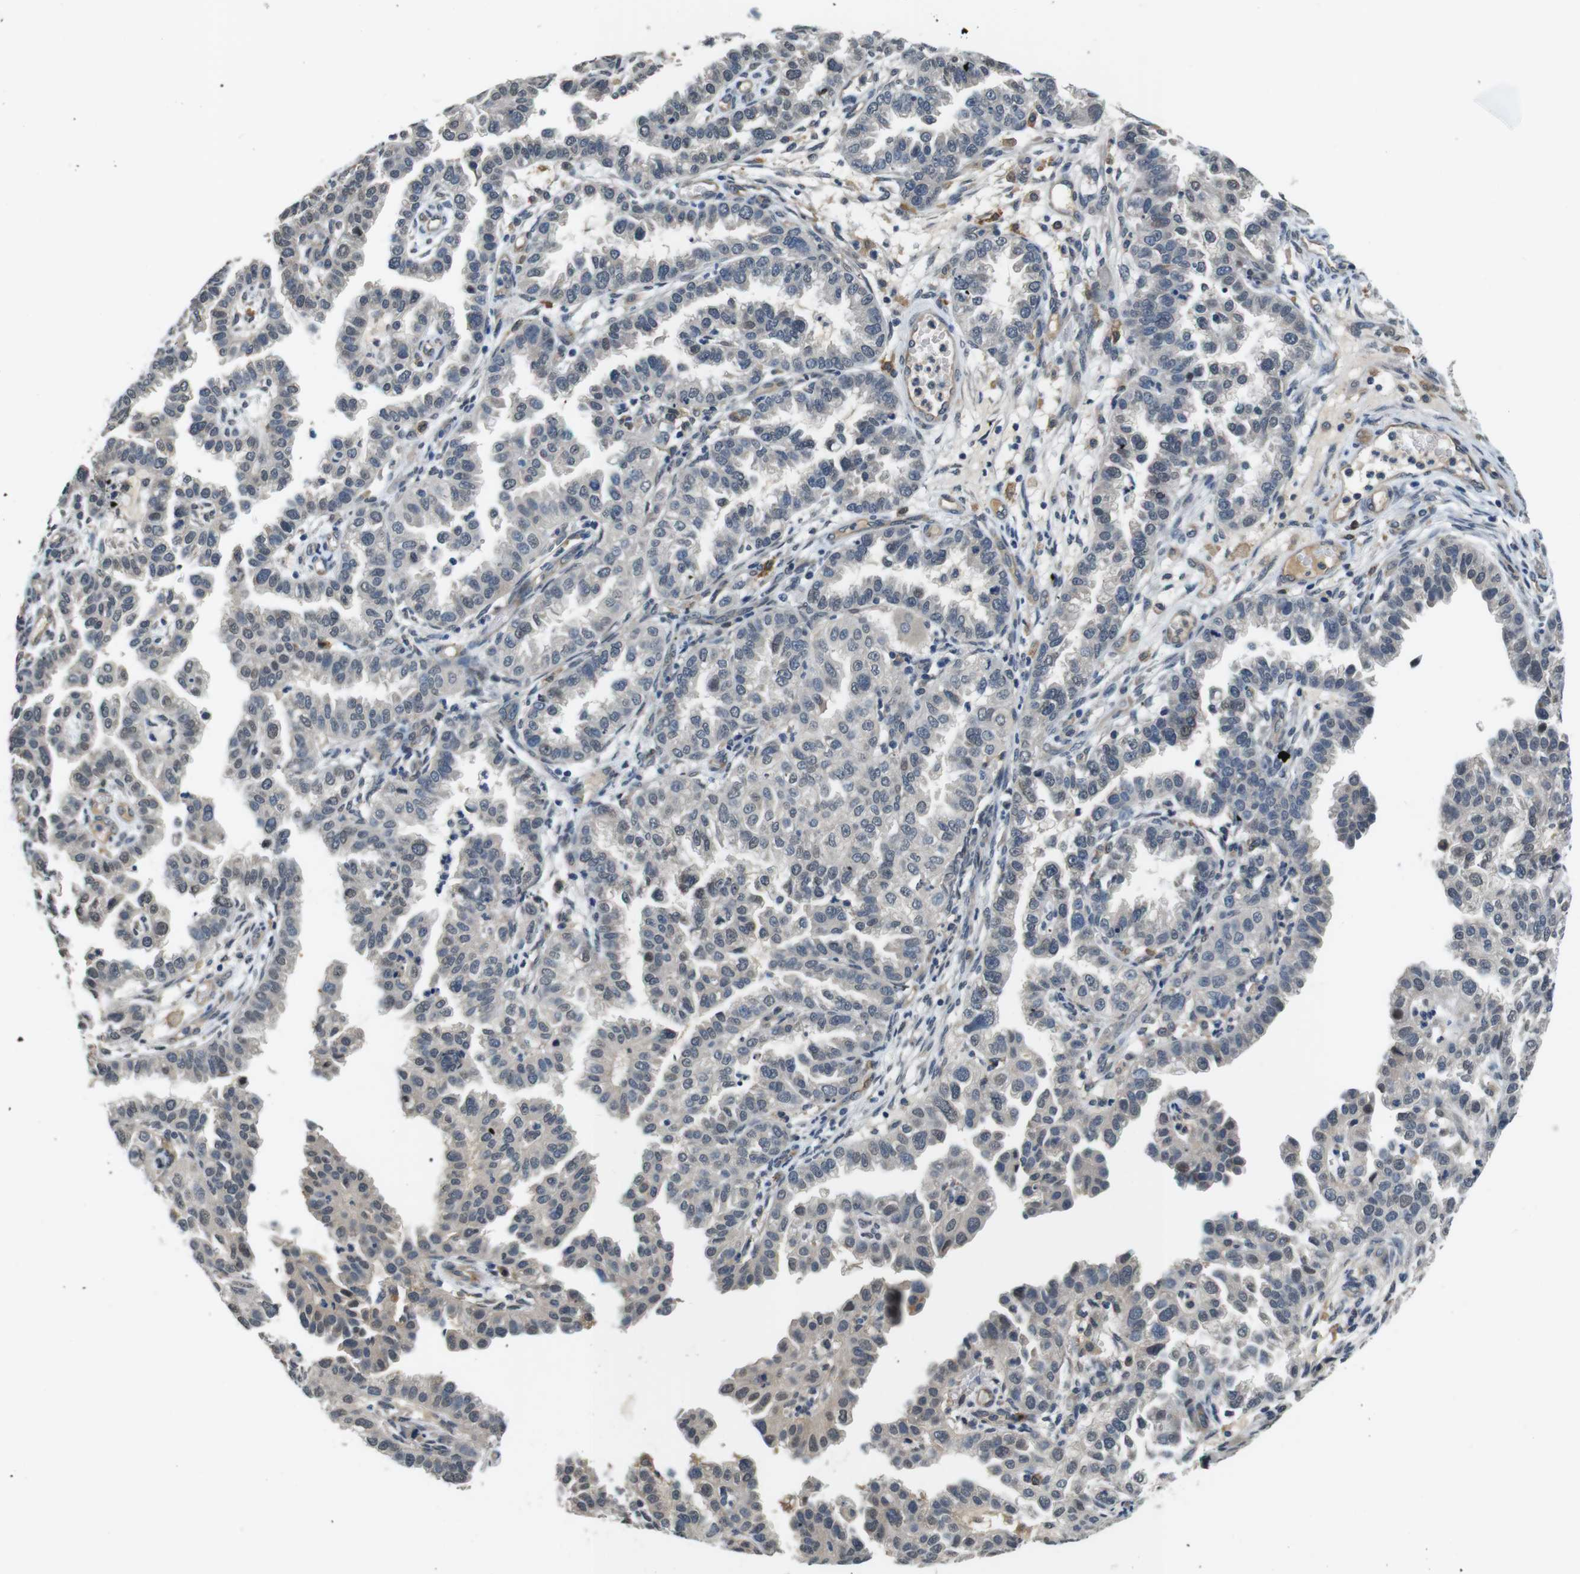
{"staining": {"intensity": "weak", "quantity": "<25%", "location": "nuclear"}, "tissue": "endometrial cancer", "cell_type": "Tumor cells", "image_type": "cancer", "snomed": [{"axis": "morphology", "description": "Adenocarcinoma, NOS"}, {"axis": "topography", "description": "Endometrium"}], "caption": "IHC photomicrograph of neoplastic tissue: endometrial cancer (adenocarcinoma) stained with DAB (3,3'-diaminobenzidine) exhibits no significant protein positivity in tumor cells.", "gene": "CD163L1", "patient": {"sex": "female", "age": 85}}